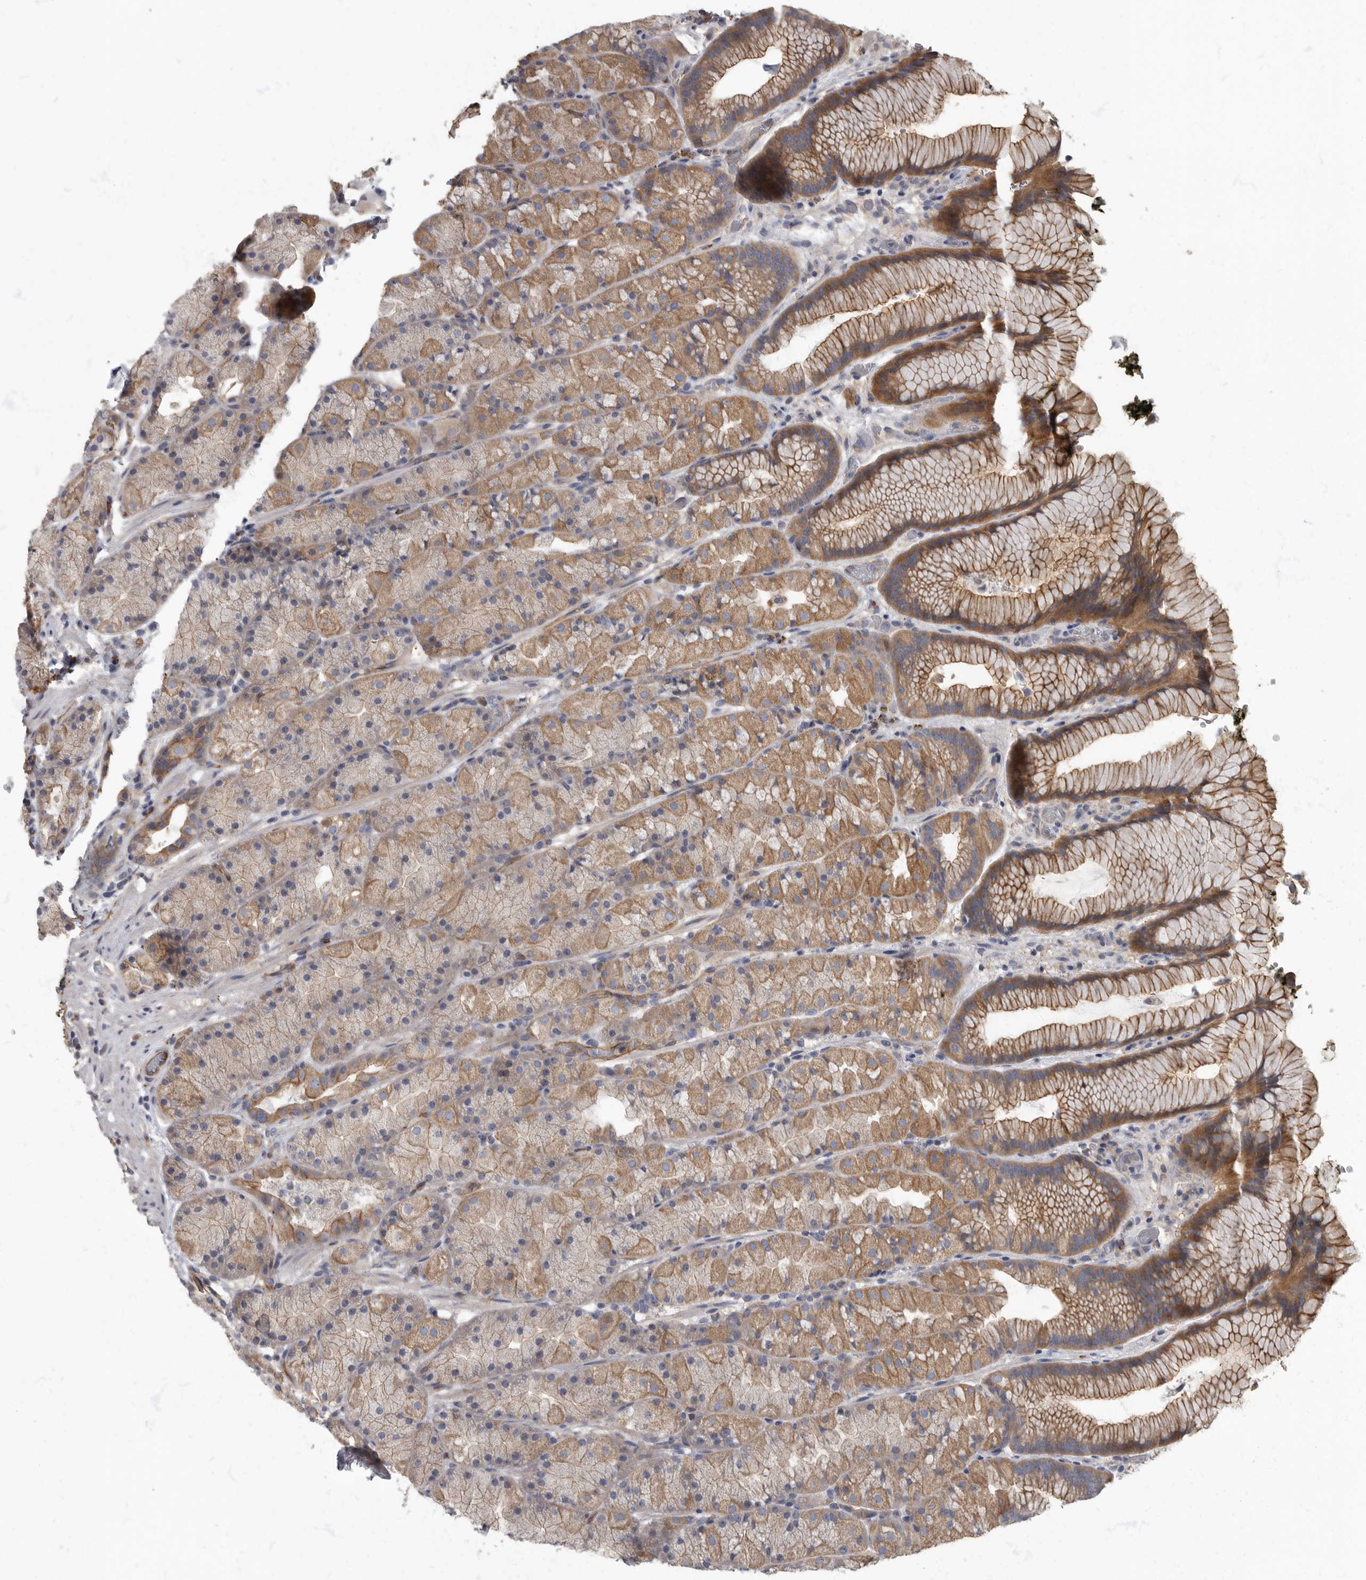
{"staining": {"intensity": "moderate", "quantity": "25%-75%", "location": "cytoplasmic/membranous"}, "tissue": "stomach", "cell_type": "Glandular cells", "image_type": "normal", "snomed": [{"axis": "morphology", "description": "Normal tissue, NOS"}, {"axis": "topography", "description": "Stomach, upper"}, {"axis": "topography", "description": "Stomach"}], "caption": "A high-resolution micrograph shows immunohistochemistry staining of benign stomach, which shows moderate cytoplasmic/membranous positivity in approximately 25%-75% of glandular cells. The protein is shown in brown color, while the nuclei are stained blue.", "gene": "PDK1", "patient": {"sex": "male", "age": 48}}